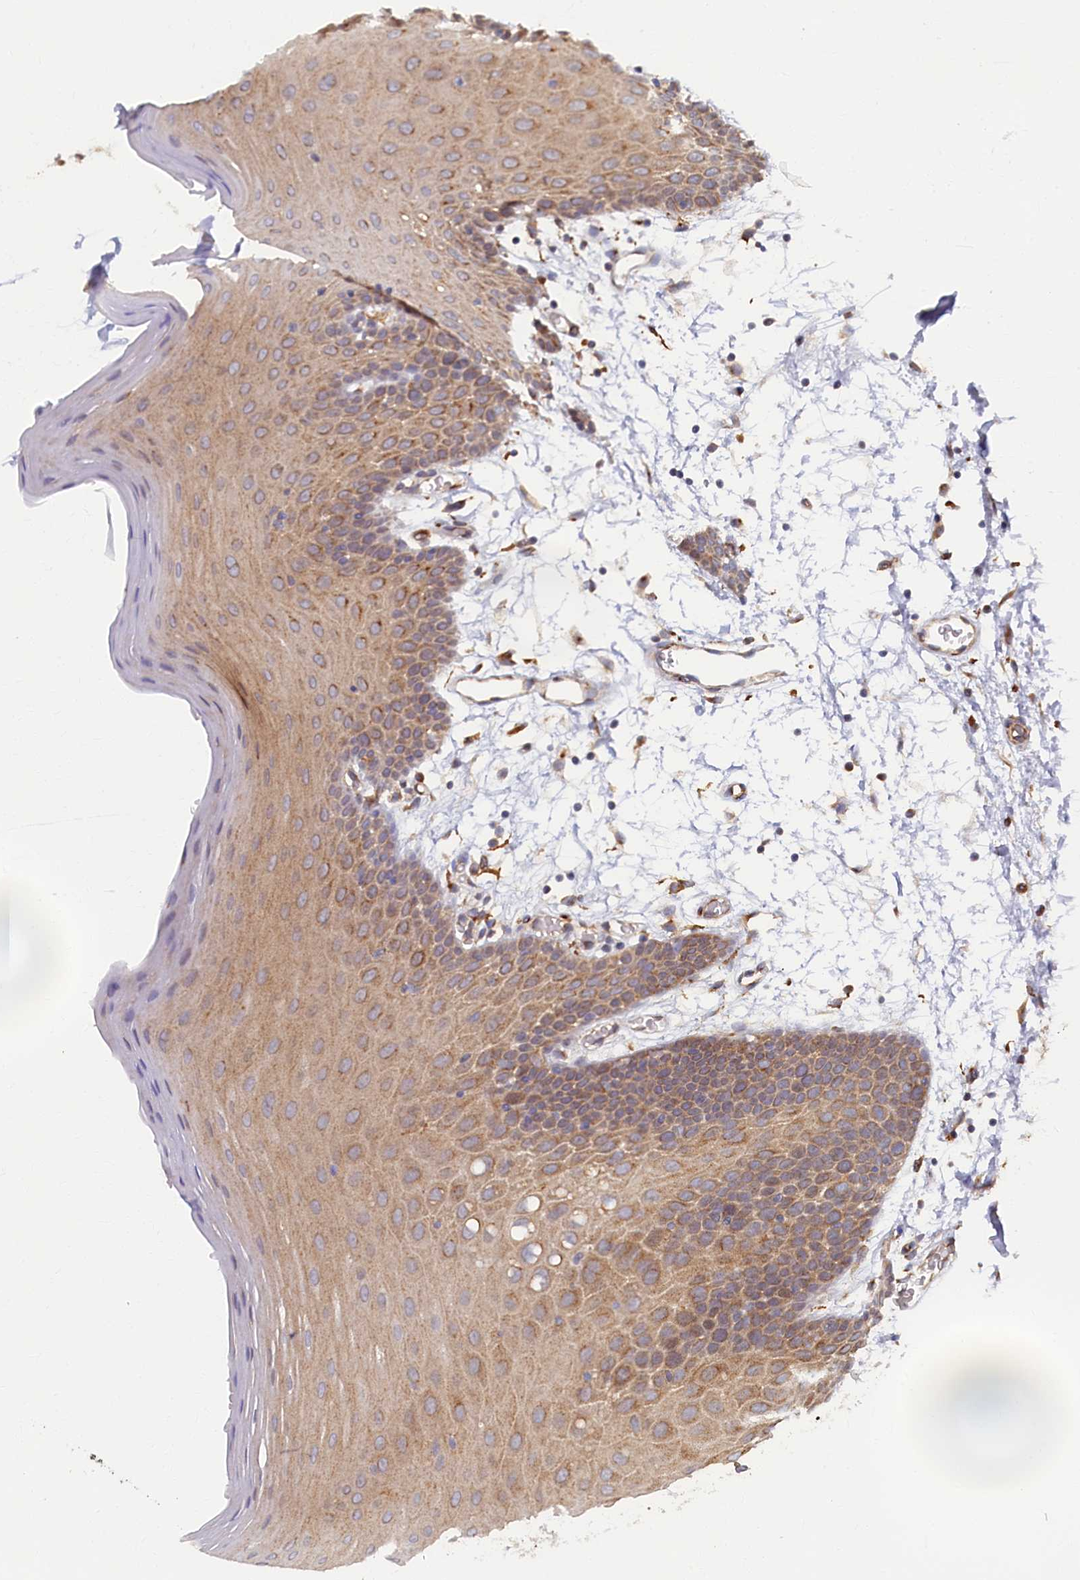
{"staining": {"intensity": "moderate", "quantity": "25%-75%", "location": "cytoplasmic/membranous"}, "tissue": "oral mucosa", "cell_type": "Squamous epithelial cells", "image_type": "normal", "snomed": [{"axis": "morphology", "description": "Normal tissue, NOS"}, {"axis": "topography", "description": "Skeletal muscle"}, {"axis": "topography", "description": "Oral tissue"}, {"axis": "topography", "description": "Salivary gland"}, {"axis": "topography", "description": "Peripheral nerve tissue"}], "caption": "Normal oral mucosa demonstrates moderate cytoplasmic/membranous positivity in about 25%-75% of squamous epithelial cells, visualized by immunohistochemistry. The staining is performed using DAB (3,3'-diaminobenzidine) brown chromogen to label protein expression. The nuclei are counter-stained blue using hematoxylin.", "gene": "STX12", "patient": {"sex": "male", "age": 54}}